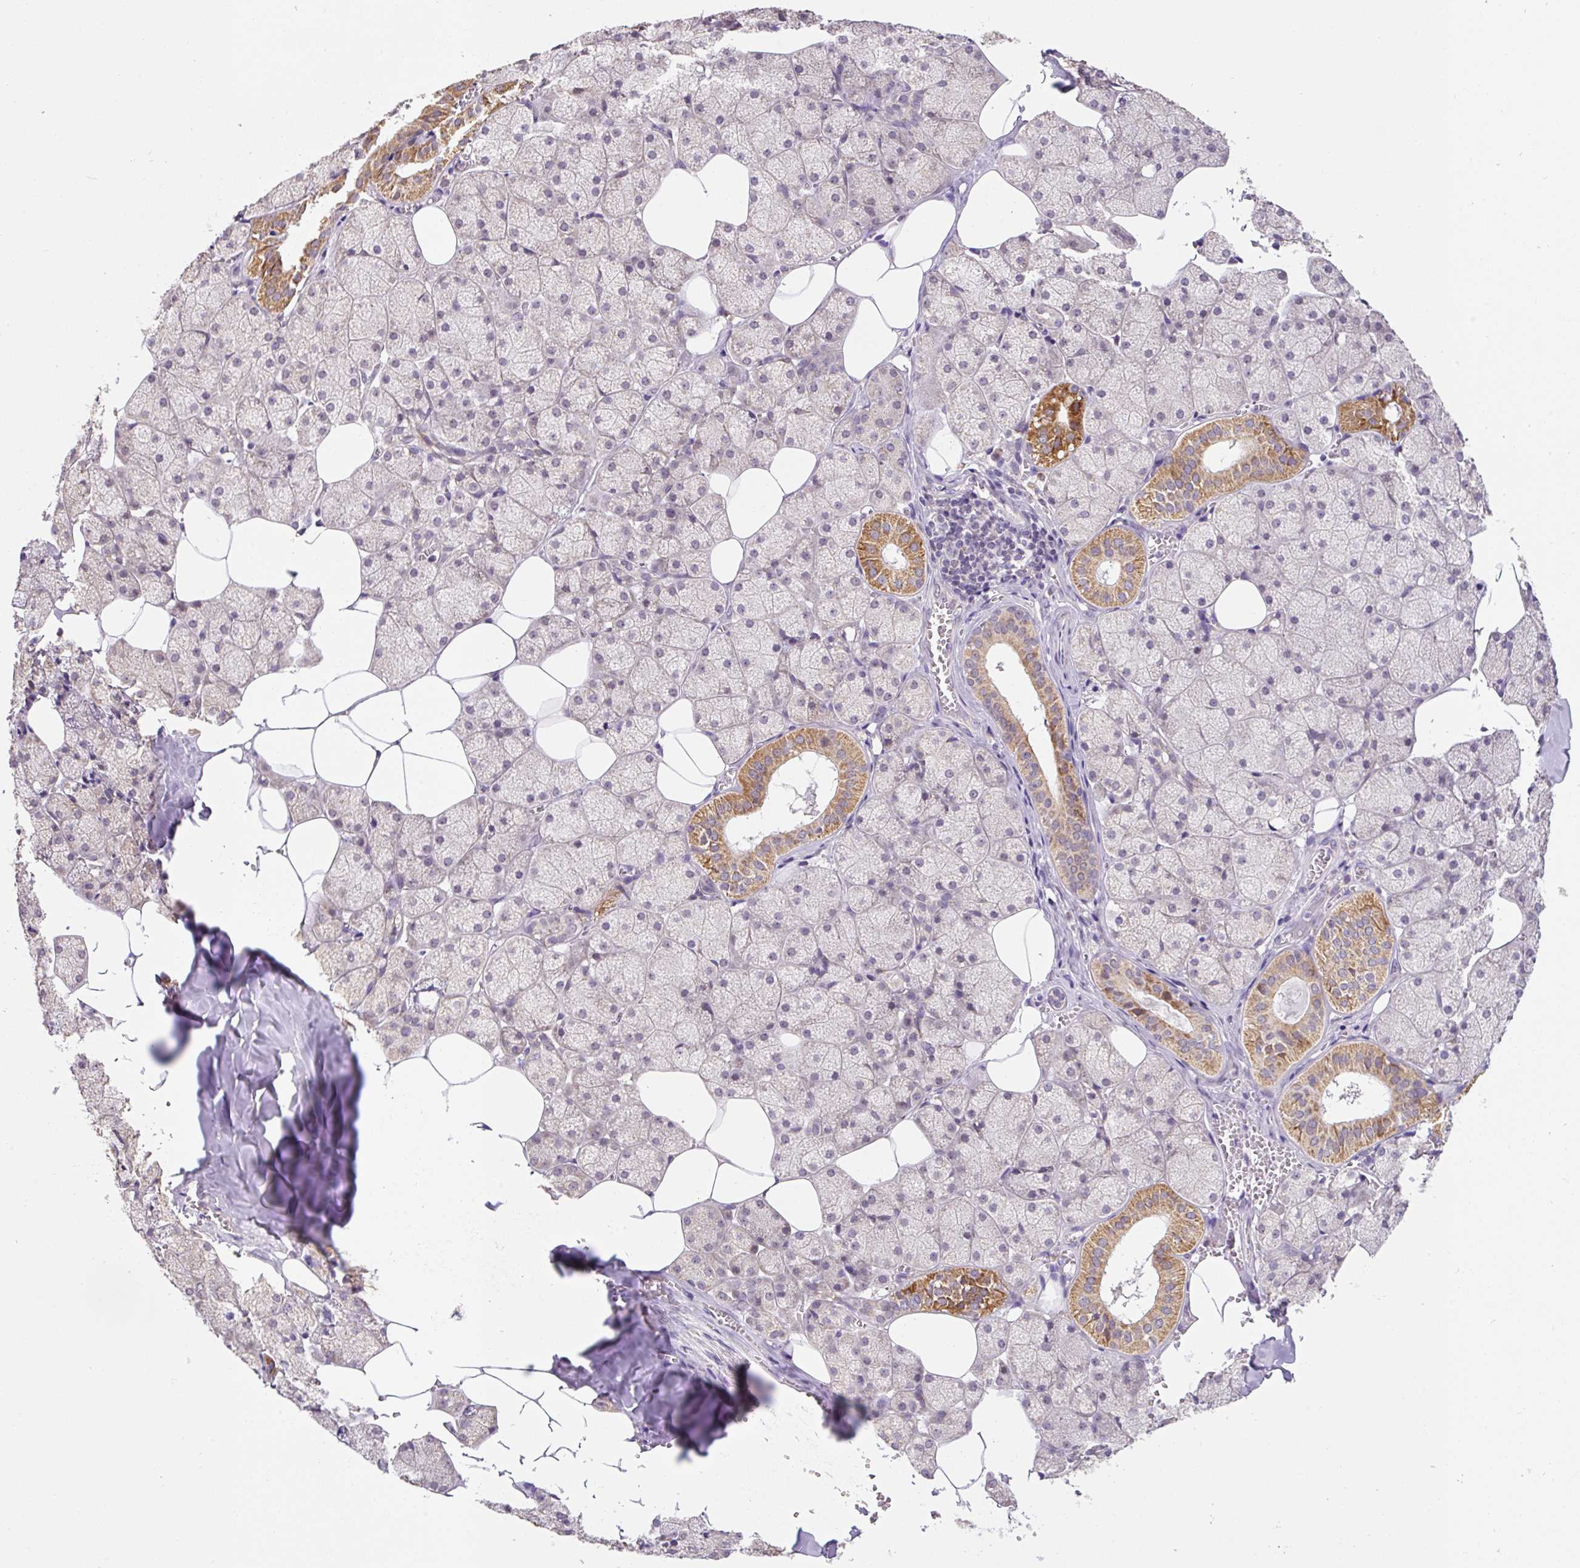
{"staining": {"intensity": "strong", "quantity": "25%-75%", "location": "cytoplasmic/membranous"}, "tissue": "salivary gland", "cell_type": "Glandular cells", "image_type": "normal", "snomed": [{"axis": "morphology", "description": "Normal tissue, NOS"}, {"axis": "topography", "description": "Salivary gland"}, {"axis": "topography", "description": "Peripheral nerve tissue"}], "caption": "Immunohistochemical staining of benign human salivary gland displays 25%-75% levels of strong cytoplasmic/membranous protein positivity in approximately 25%-75% of glandular cells.", "gene": "MFSD9", "patient": {"sex": "male", "age": 38}}